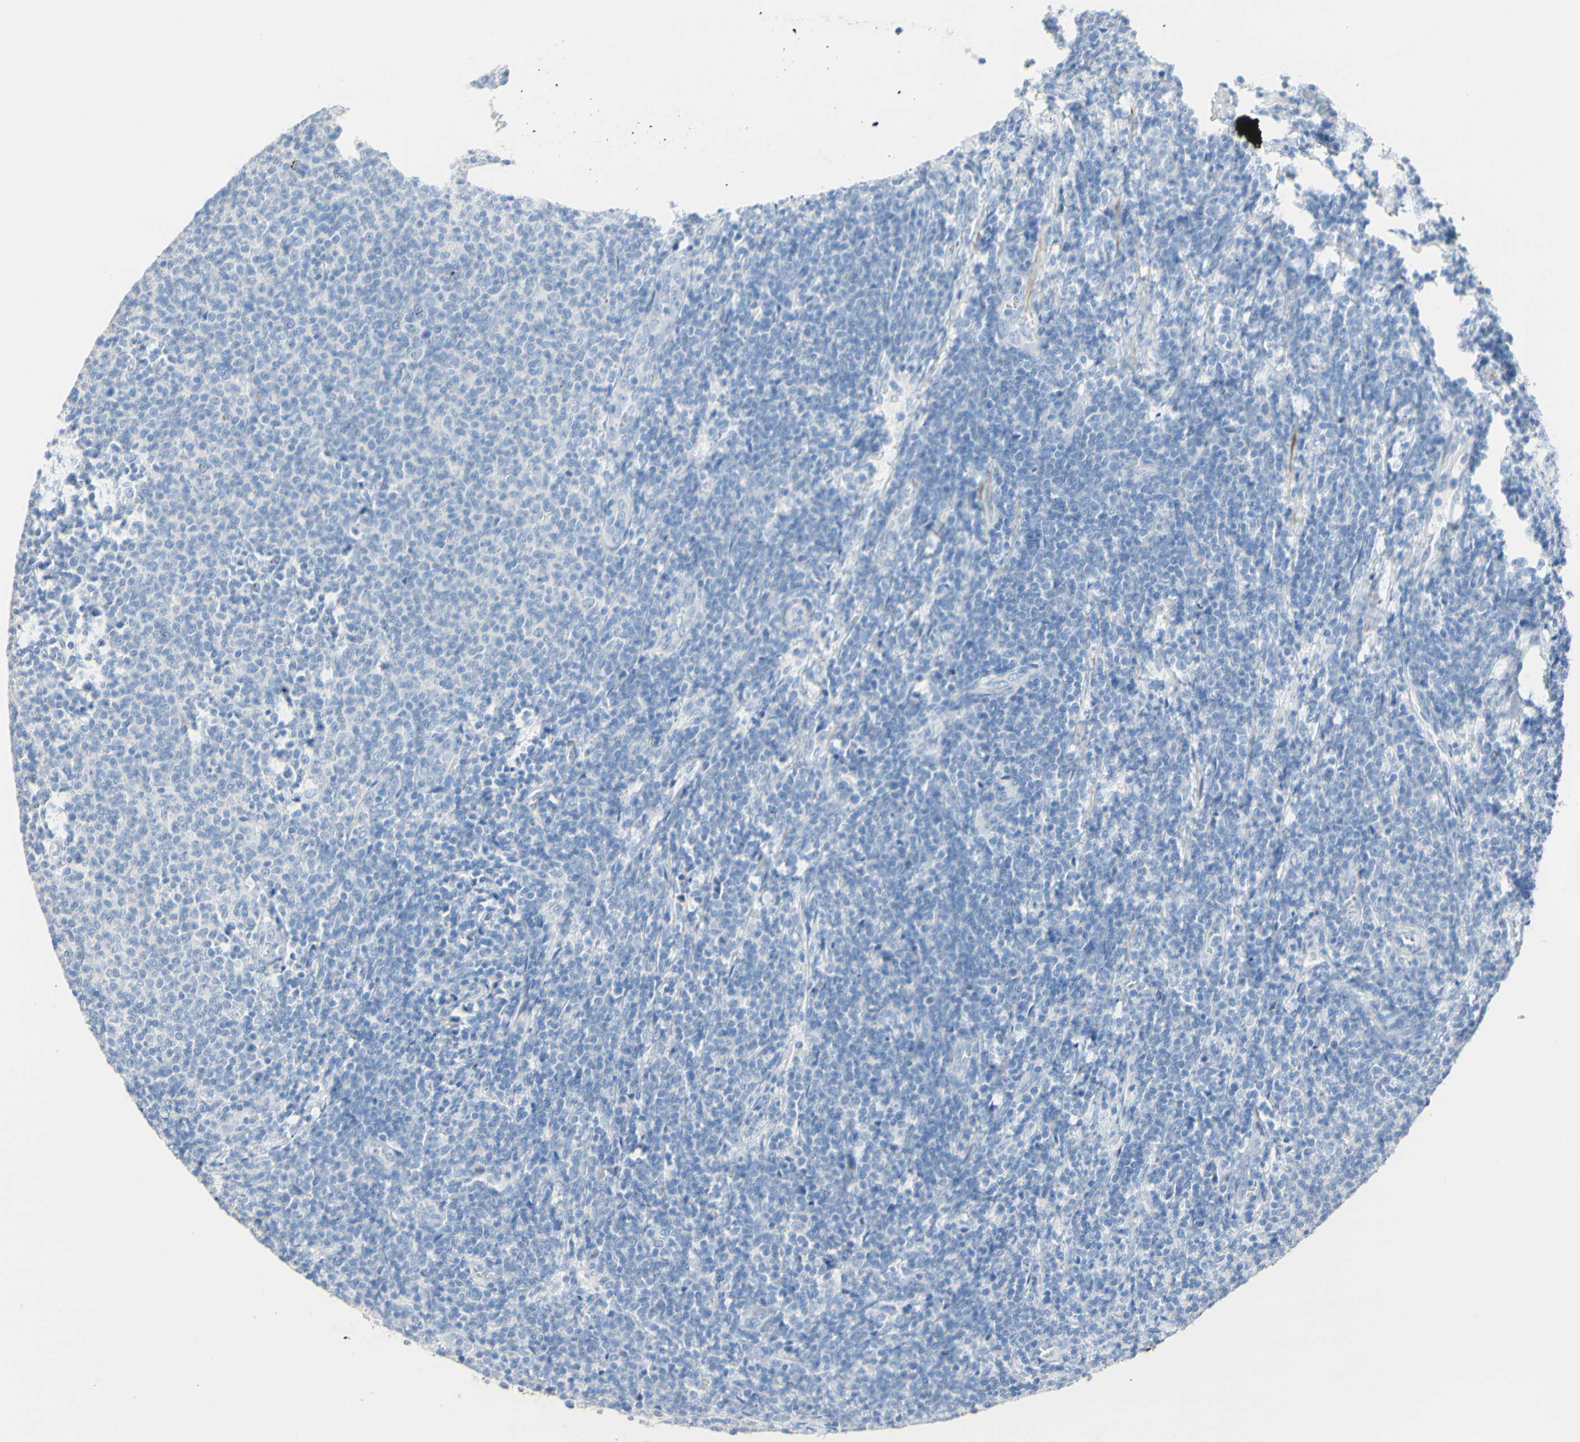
{"staining": {"intensity": "negative", "quantity": "none", "location": "none"}, "tissue": "lymphoma", "cell_type": "Tumor cells", "image_type": "cancer", "snomed": [{"axis": "morphology", "description": "Malignant lymphoma, non-Hodgkin's type, Low grade"}, {"axis": "topography", "description": "Lymph node"}], "caption": "Immunohistochemical staining of human malignant lymphoma, non-Hodgkin's type (low-grade) exhibits no significant positivity in tumor cells.", "gene": "DSC2", "patient": {"sex": "male", "age": 66}}